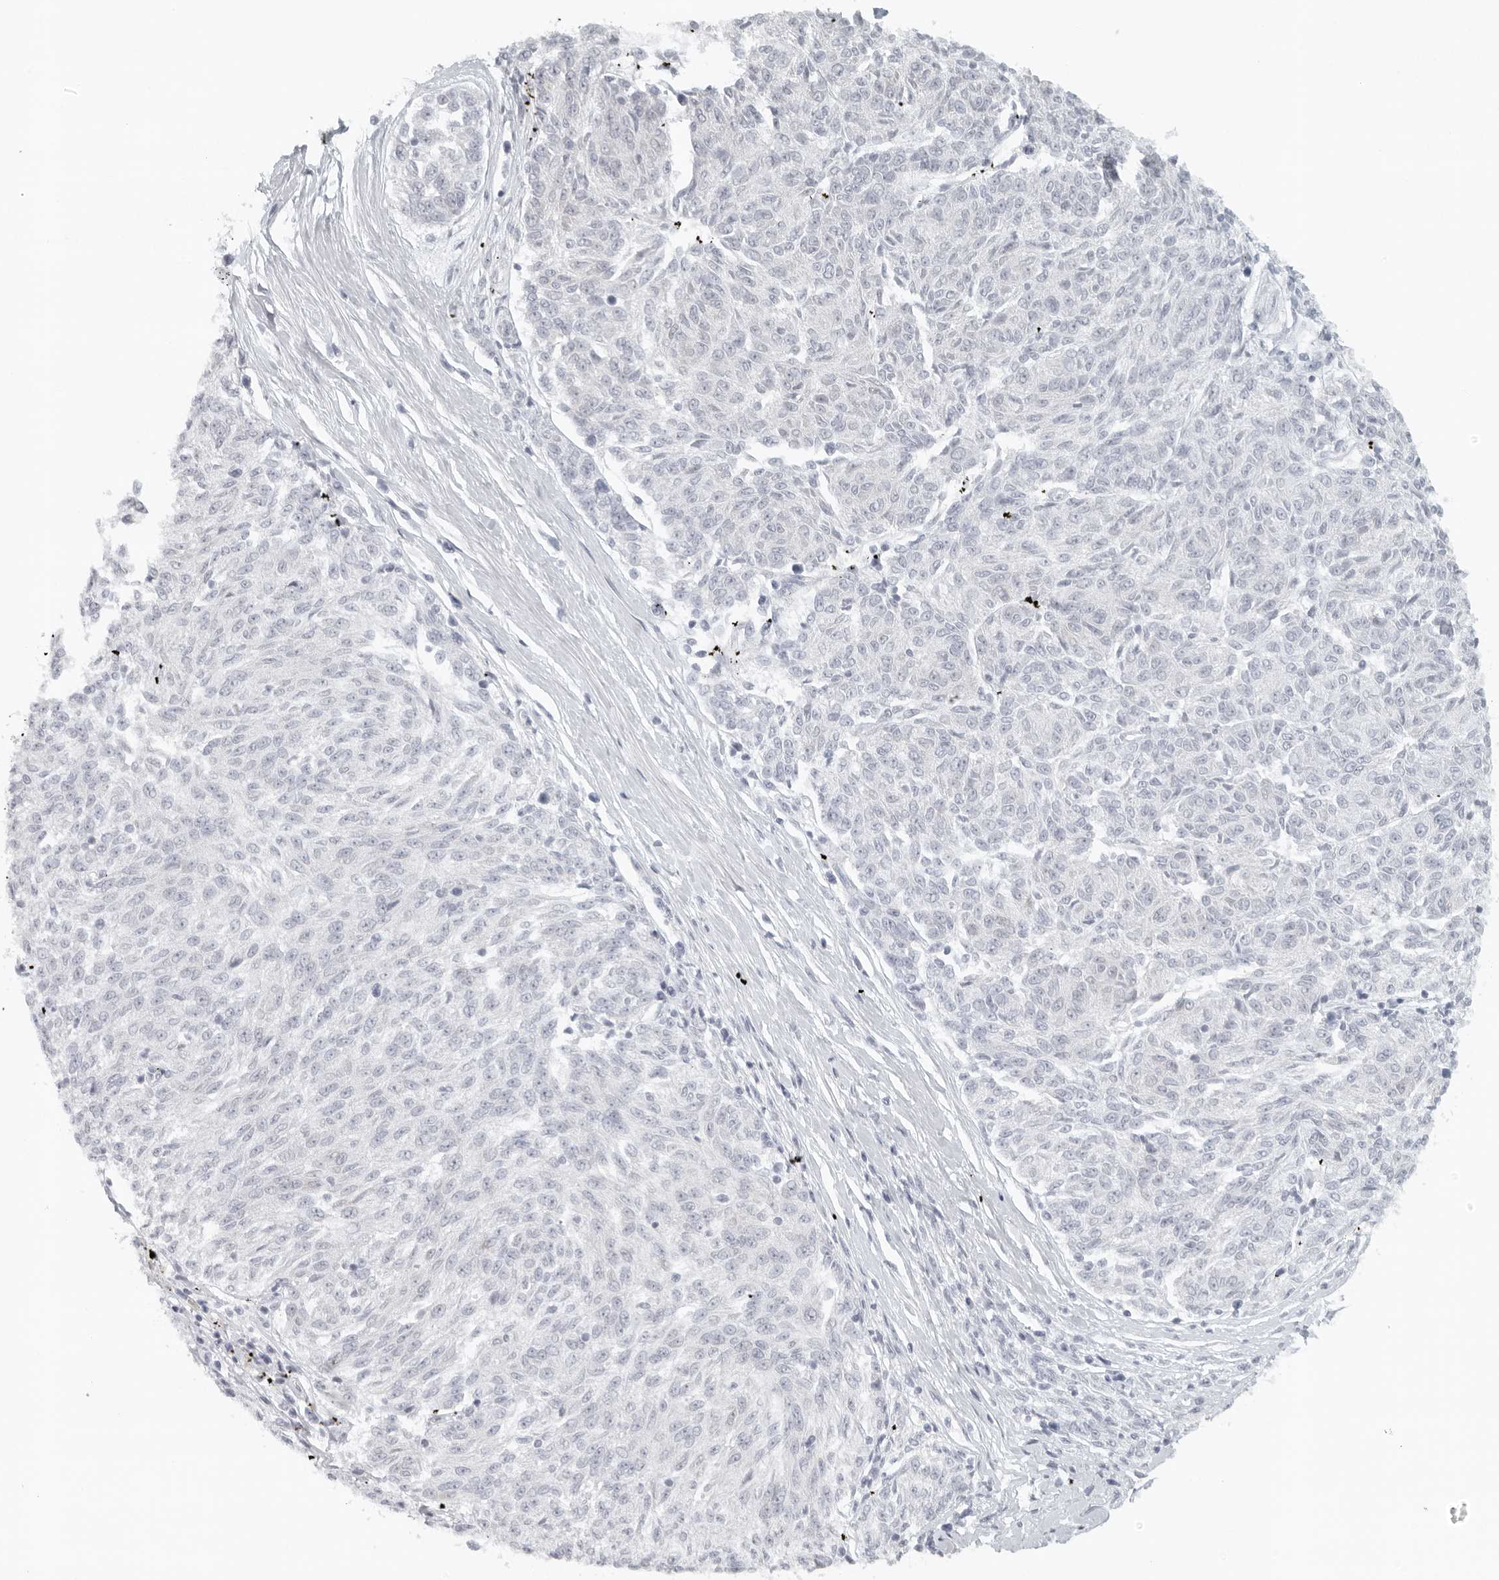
{"staining": {"intensity": "negative", "quantity": "none", "location": "none"}, "tissue": "melanoma", "cell_type": "Tumor cells", "image_type": "cancer", "snomed": [{"axis": "morphology", "description": "Malignant melanoma, NOS"}, {"axis": "topography", "description": "Skin"}], "caption": "Tumor cells are negative for brown protein staining in melanoma.", "gene": "RPS6KC1", "patient": {"sex": "female", "age": 72}}